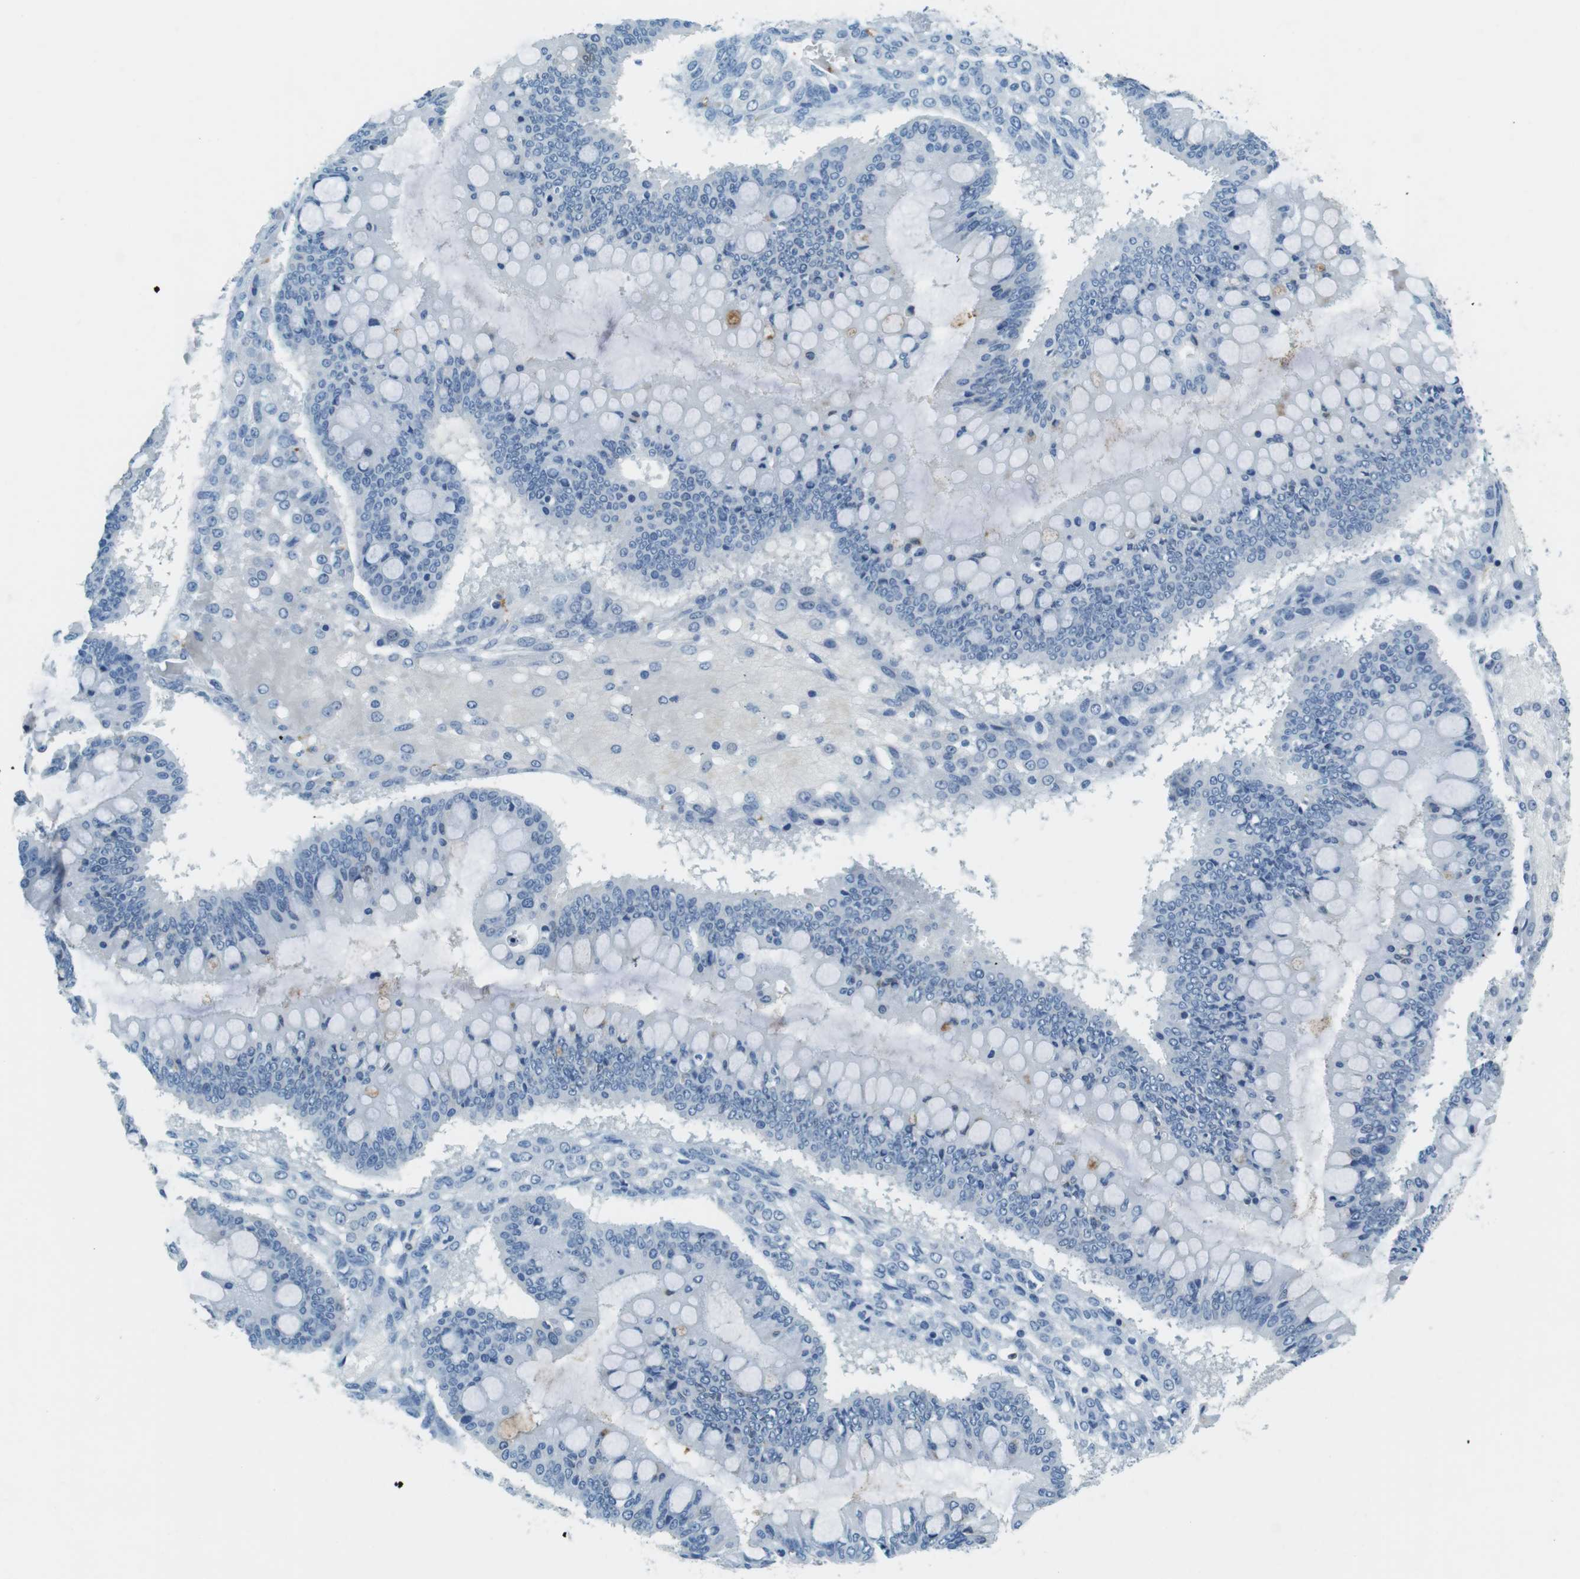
{"staining": {"intensity": "negative", "quantity": "none", "location": "none"}, "tissue": "ovarian cancer", "cell_type": "Tumor cells", "image_type": "cancer", "snomed": [{"axis": "morphology", "description": "Cystadenocarcinoma, mucinous, NOS"}, {"axis": "topography", "description": "Ovary"}], "caption": "Human ovarian mucinous cystadenocarcinoma stained for a protein using immunohistochemistry (IHC) exhibits no staining in tumor cells.", "gene": "LAT", "patient": {"sex": "female", "age": 73}}